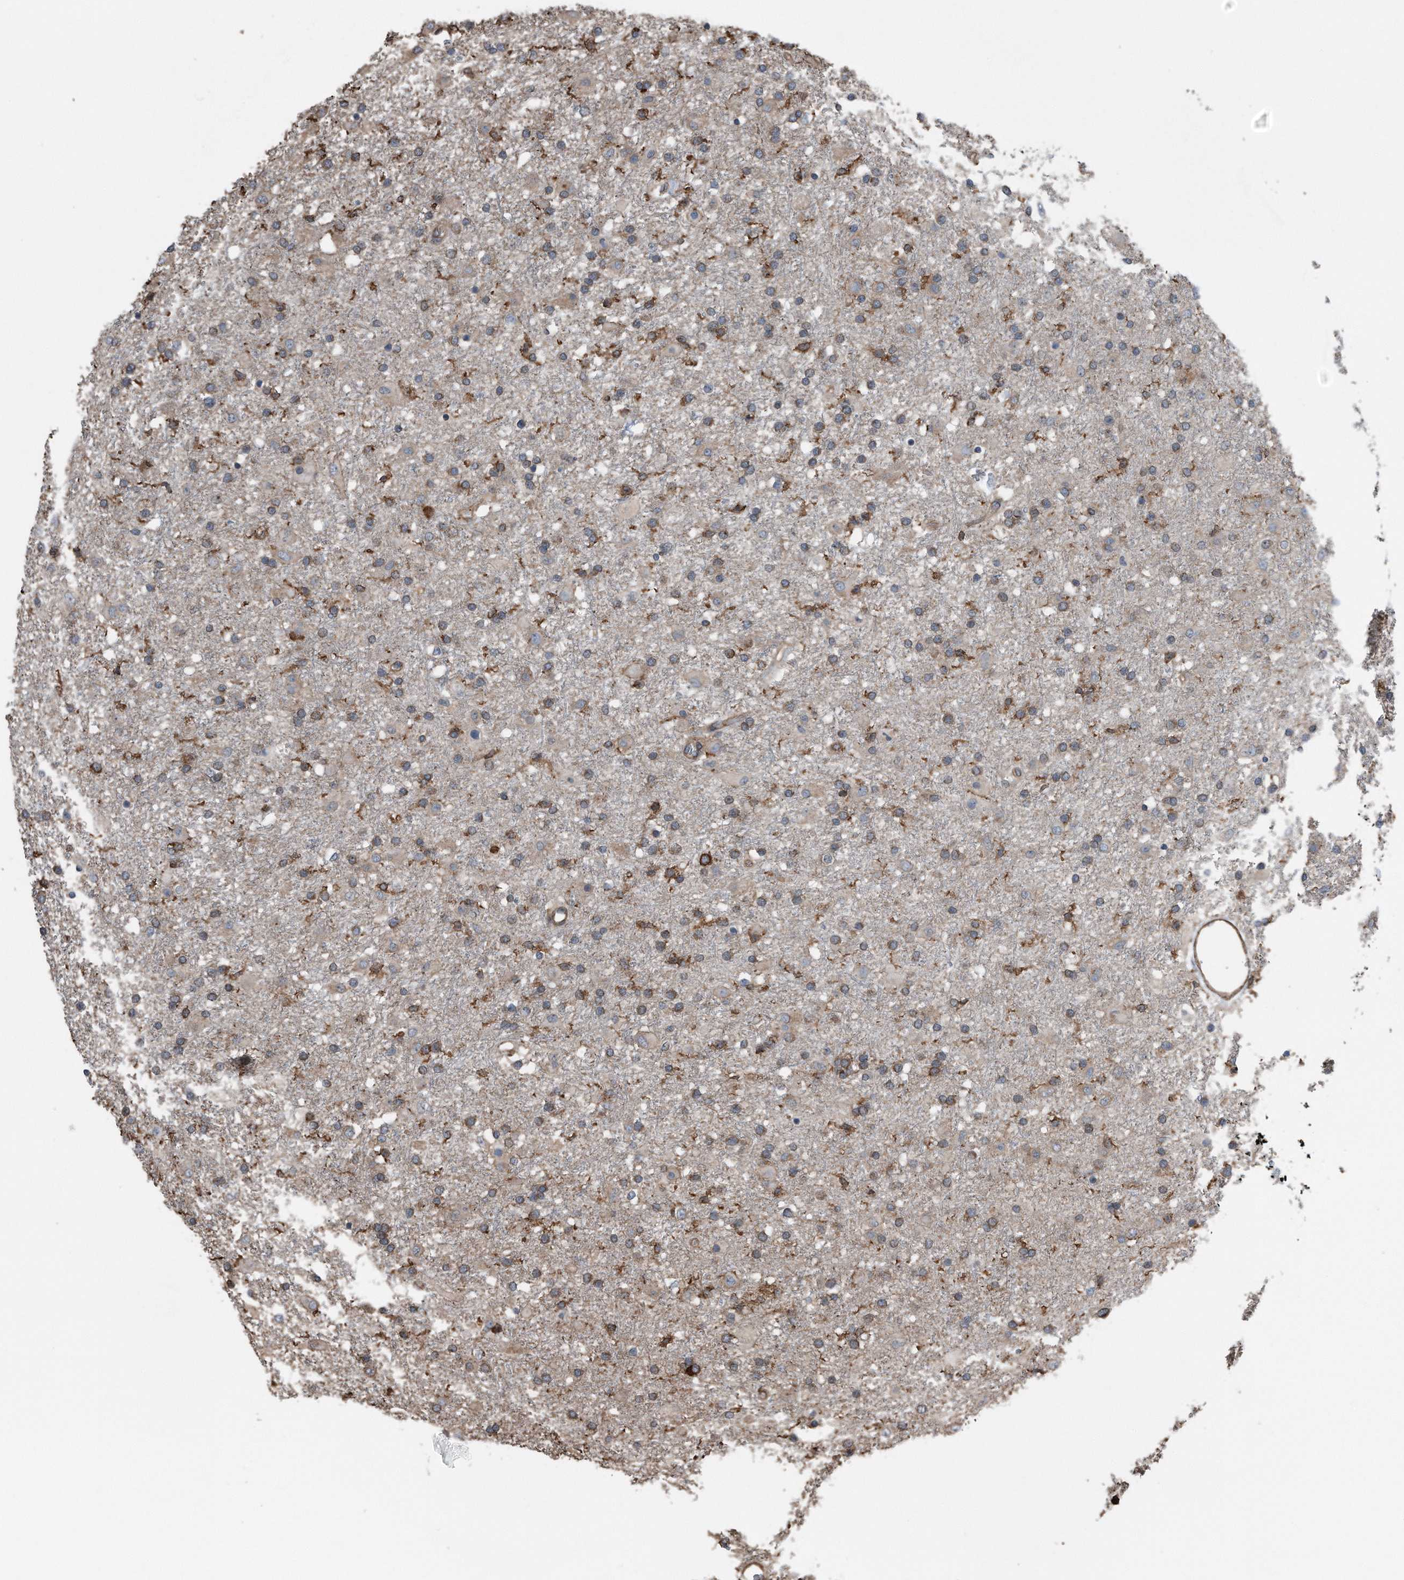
{"staining": {"intensity": "moderate", "quantity": ">75%", "location": "cytoplasmic/membranous"}, "tissue": "glioma", "cell_type": "Tumor cells", "image_type": "cancer", "snomed": [{"axis": "morphology", "description": "Glioma, malignant, Low grade"}, {"axis": "topography", "description": "Brain"}], "caption": "Moderate cytoplasmic/membranous expression is seen in approximately >75% of tumor cells in low-grade glioma (malignant).", "gene": "RSPO3", "patient": {"sex": "male", "age": 65}}